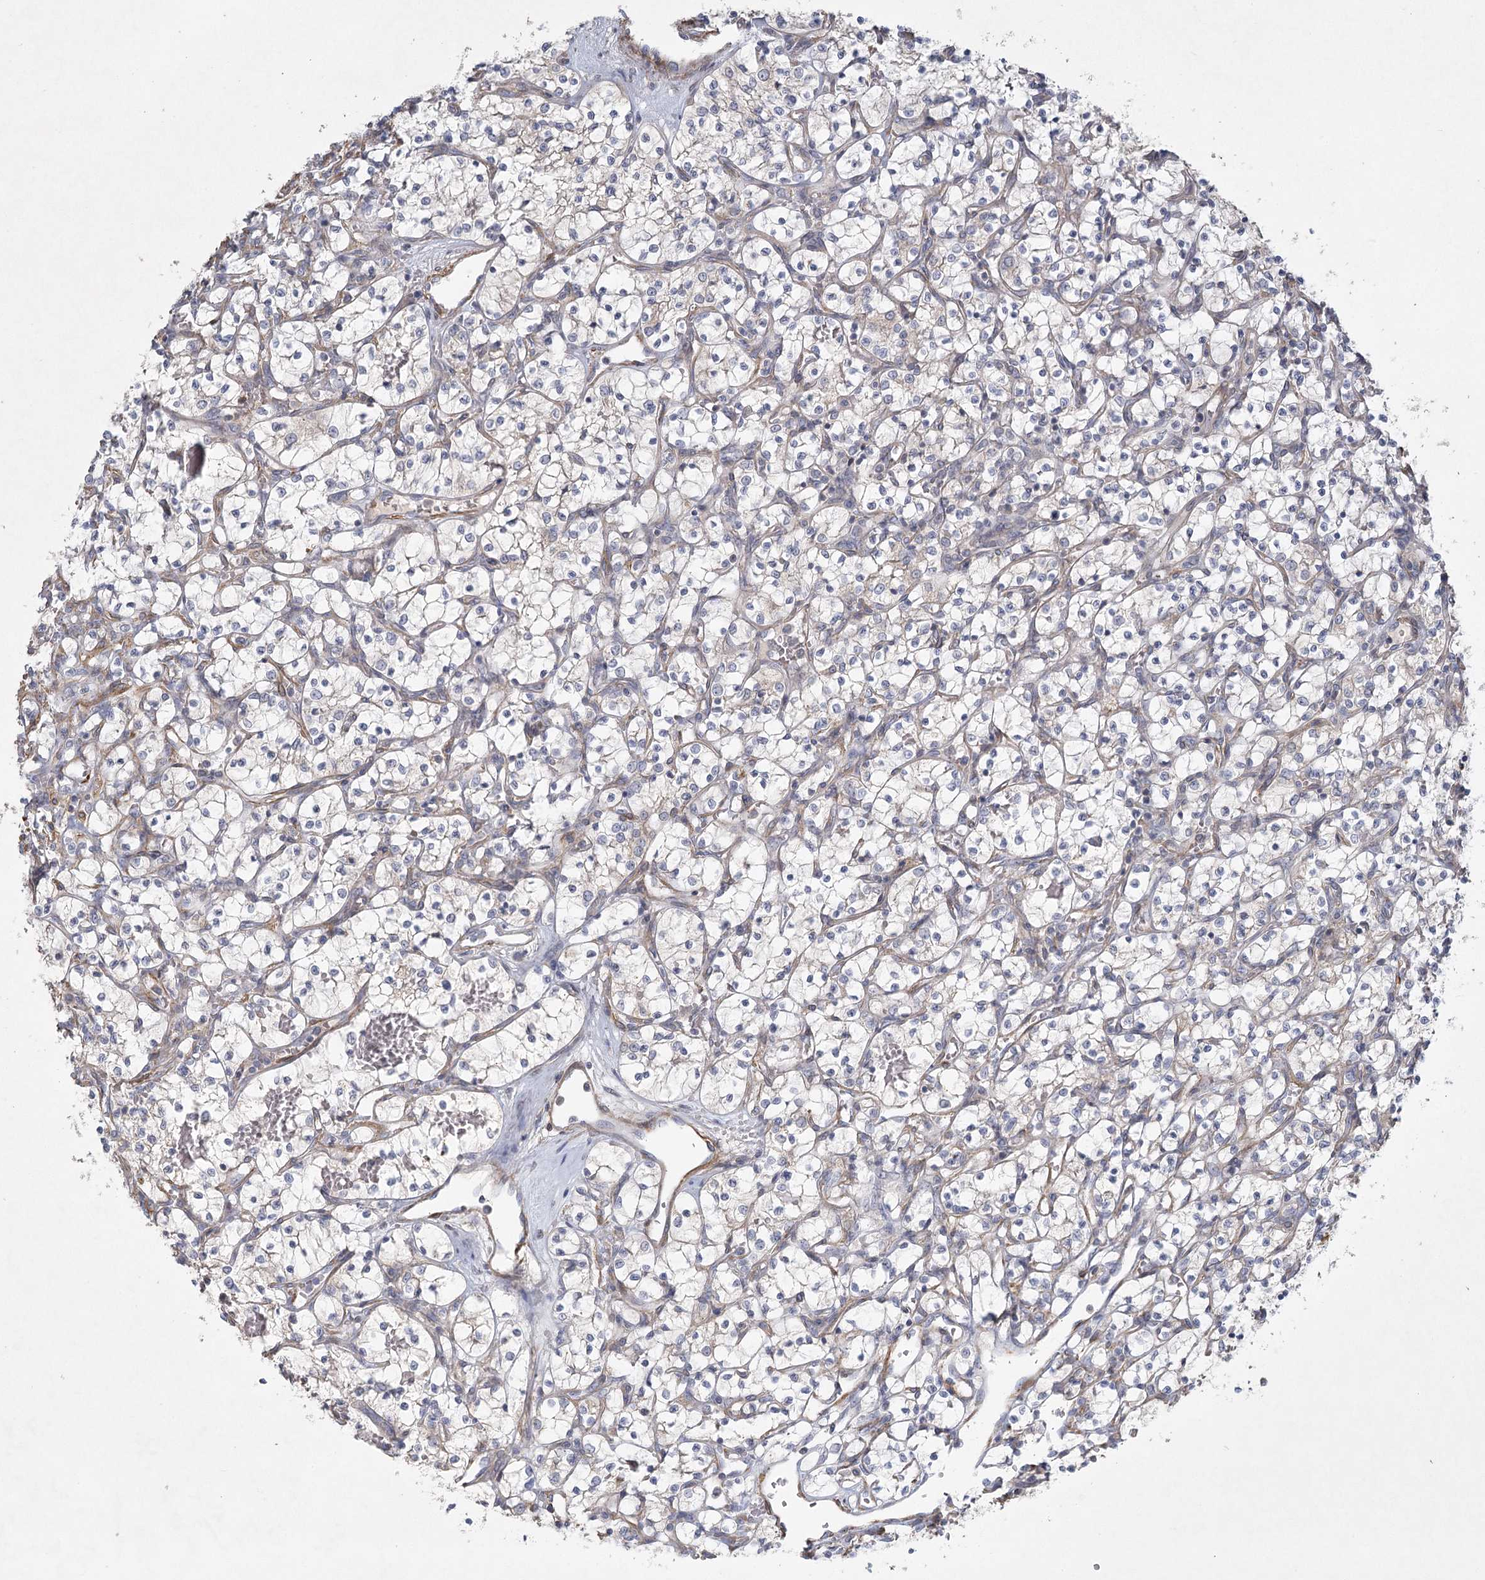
{"staining": {"intensity": "negative", "quantity": "none", "location": "none"}, "tissue": "renal cancer", "cell_type": "Tumor cells", "image_type": "cancer", "snomed": [{"axis": "morphology", "description": "Adenocarcinoma, NOS"}, {"axis": "topography", "description": "Kidney"}], "caption": "IHC micrograph of neoplastic tissue: human adenocarcinoma (renal) stained with DAB (3,3'-diaminobenzidine) displays no significant protein positivity in tumor cells.", "gene": "INPP4B", "patient": {"sex": "female", "age": 69}}